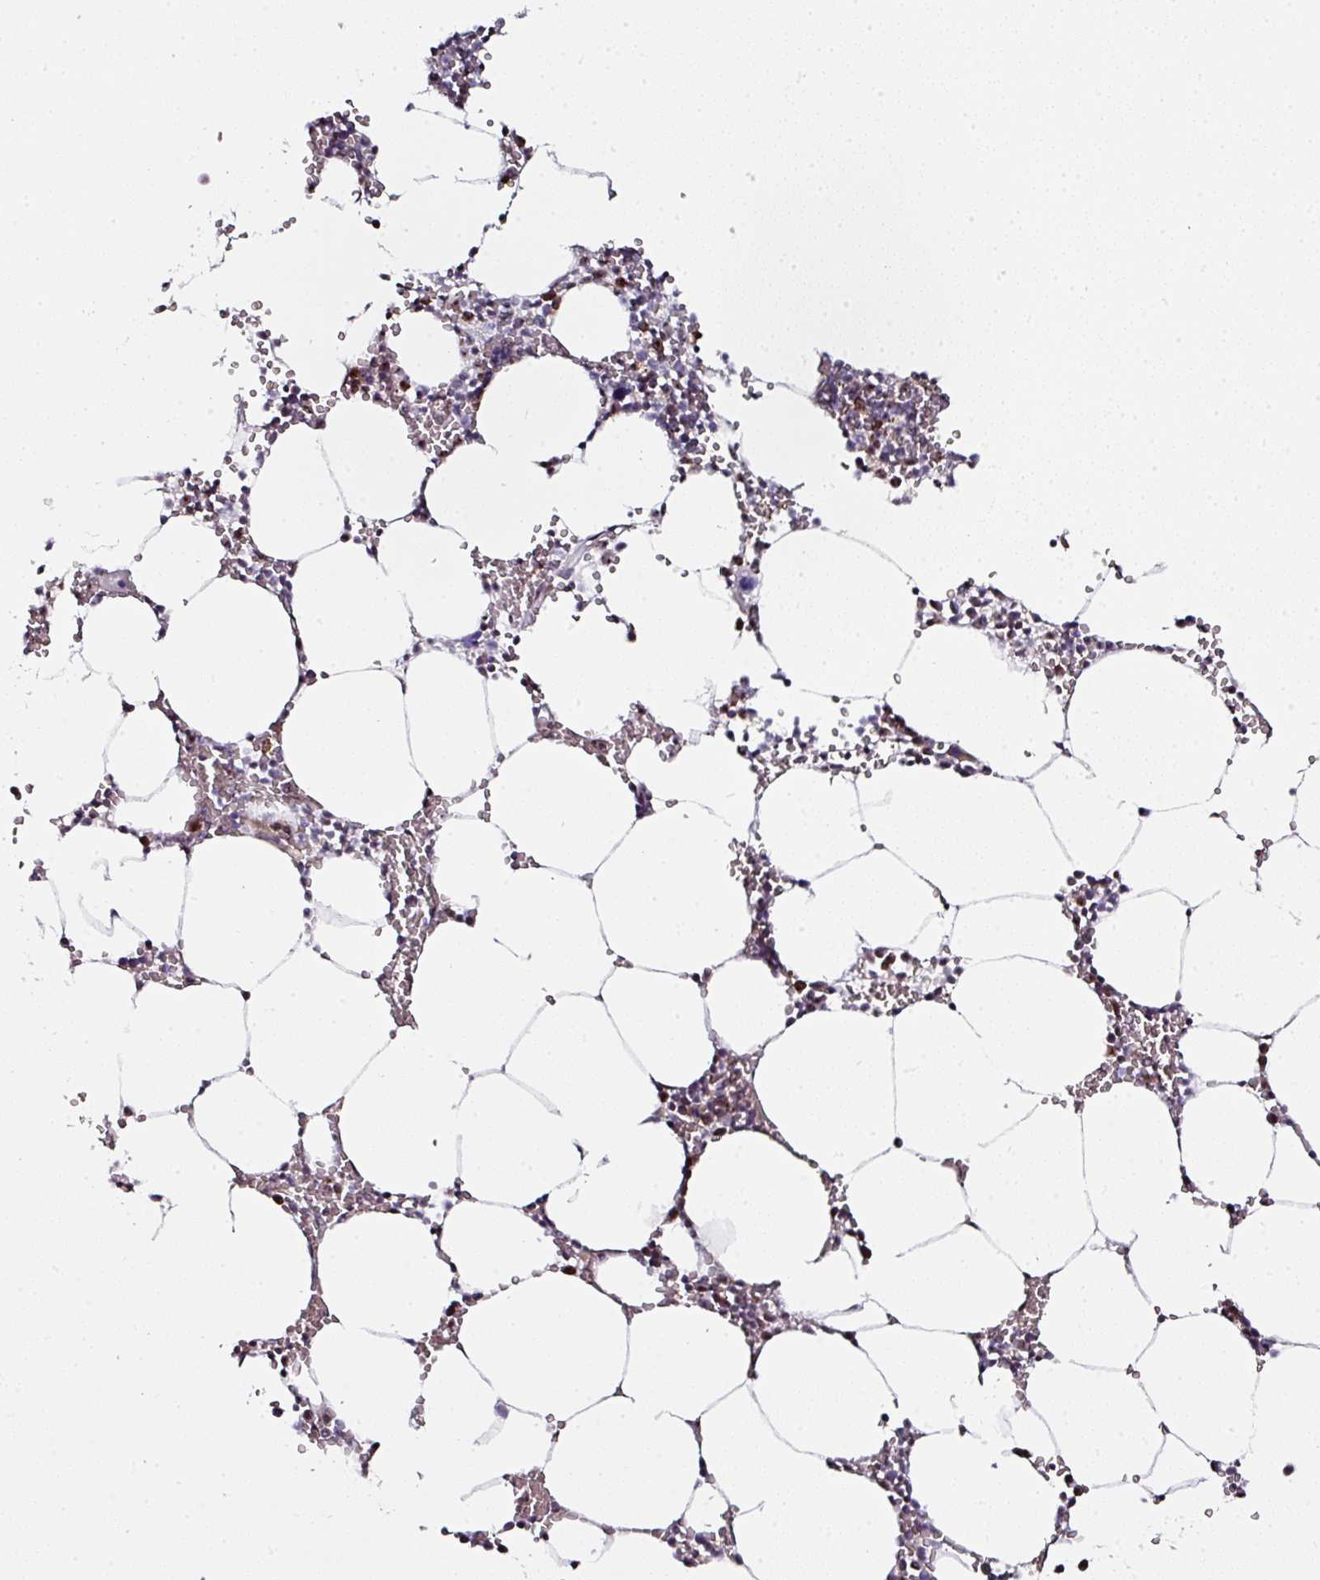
{"staining": {"intensity": "weak", "quantity": "<25%", "location": "nuclear"}, "tissue": "bone marrow", "cell_type": "Hematopoietic cells", "image_type": "normal", "snomed": [{"axis": "morphology", "description": "Normal tissue, NOS"}, {"axis": "topography", "description": "Bone marrow"}], "caption": "This is a histopathology image of immunohistochemistry (IHC) staining of benign bone marrow, which shows no expression in hematopoietic cells.", "gene": "NACC2", "patient": {"sex": "male", "age": 70}}